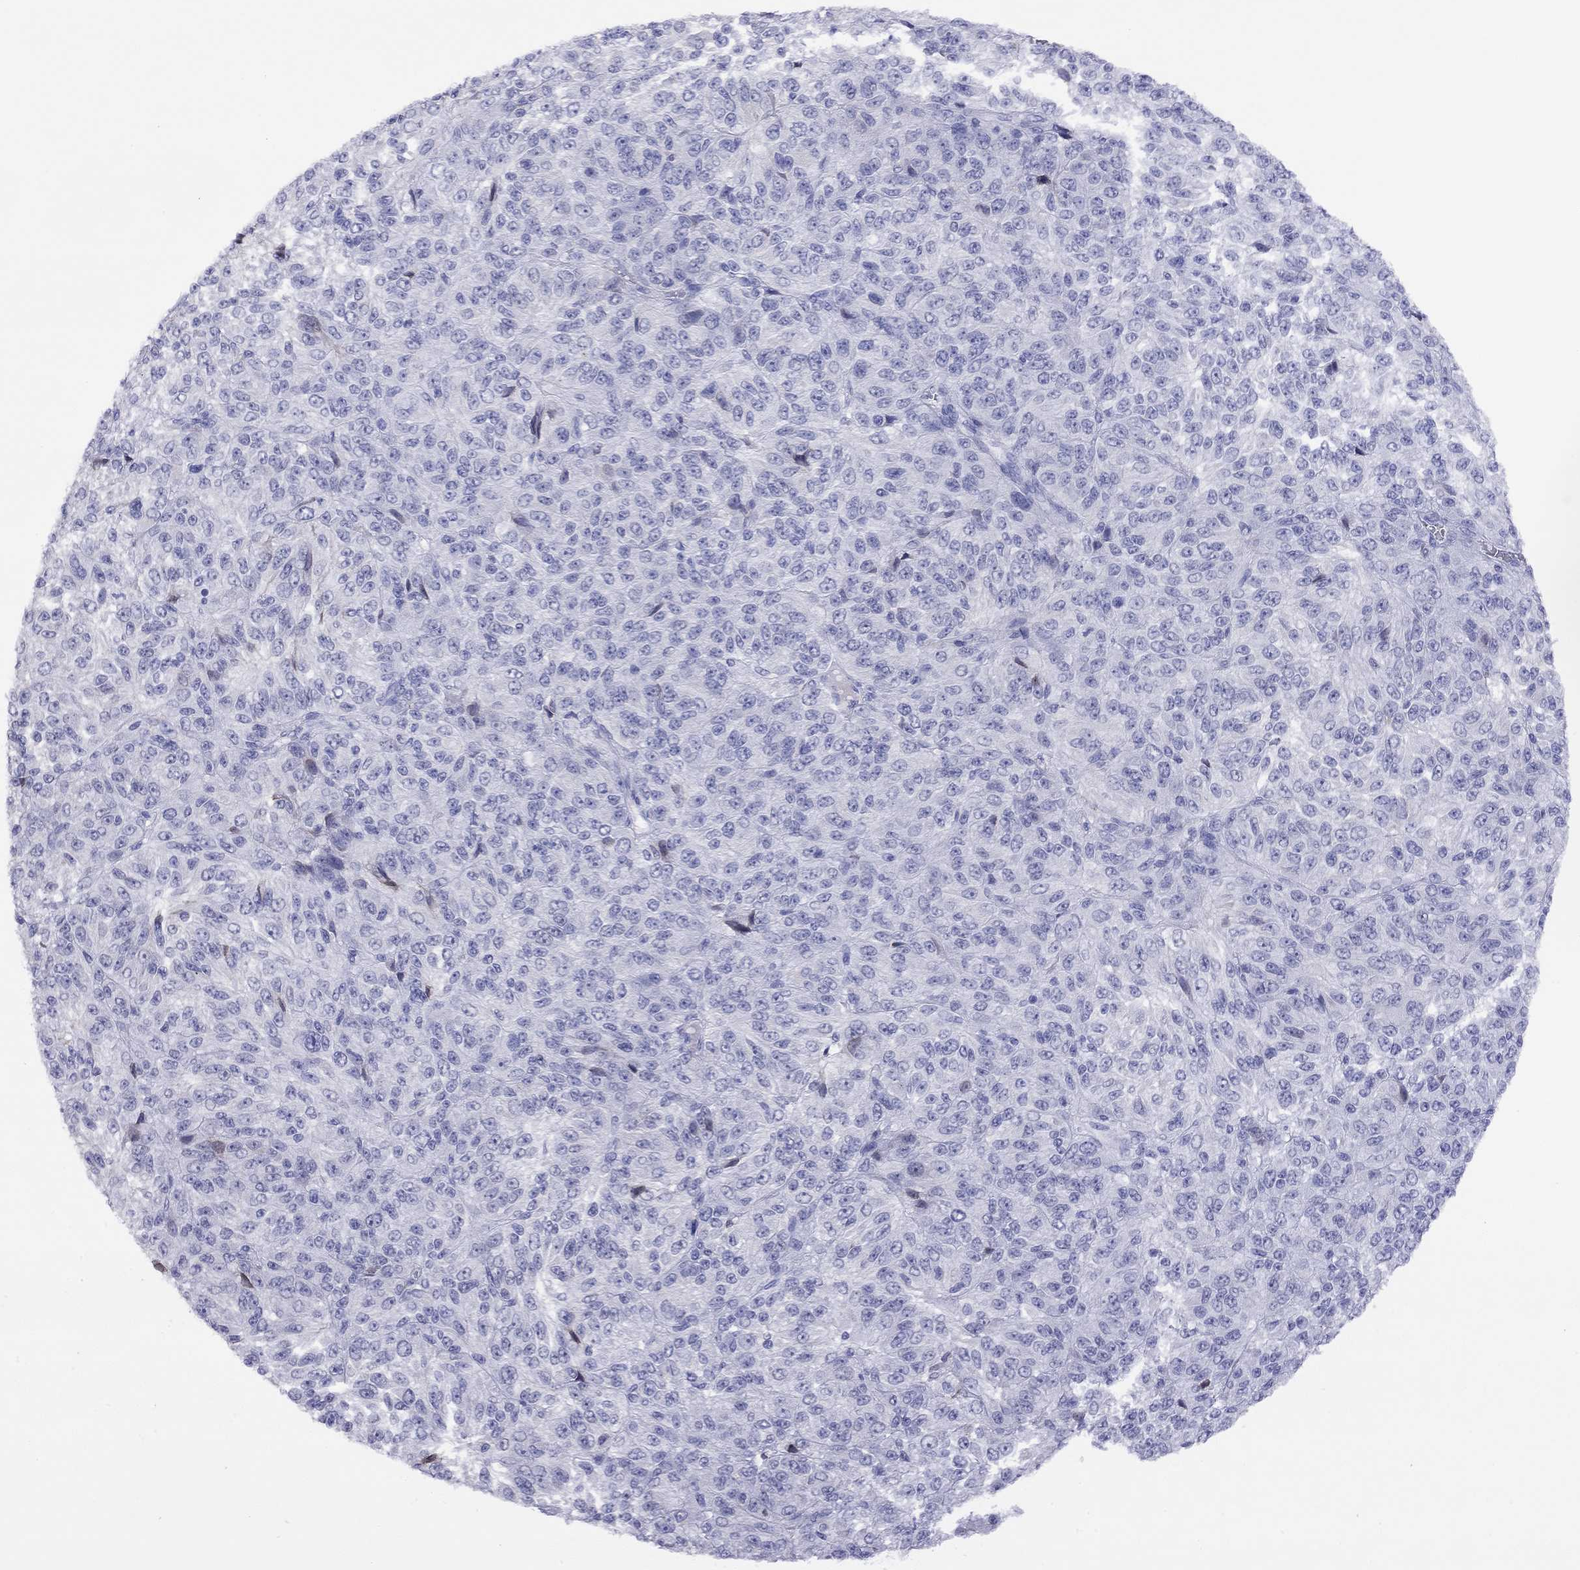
{"staining": {"intensity": "negative", "quantity": "none", "location": "none"}, "tissue": "melanoma", "cell_type": "Tumor cells", "image_type": "cancer", "snomed": [{"axis": "morphology", "description": "Malignant melanoma, Metastatic site"}, {"axis": "topography", "description": "Brain"}], "caption": "Human malignant melanoma (metastatic site) stained for a protein using IHC reveals no positivity in tumor cells.", "gene": "SLC30A8", "patient": {"sex": "female", "age": 56}}